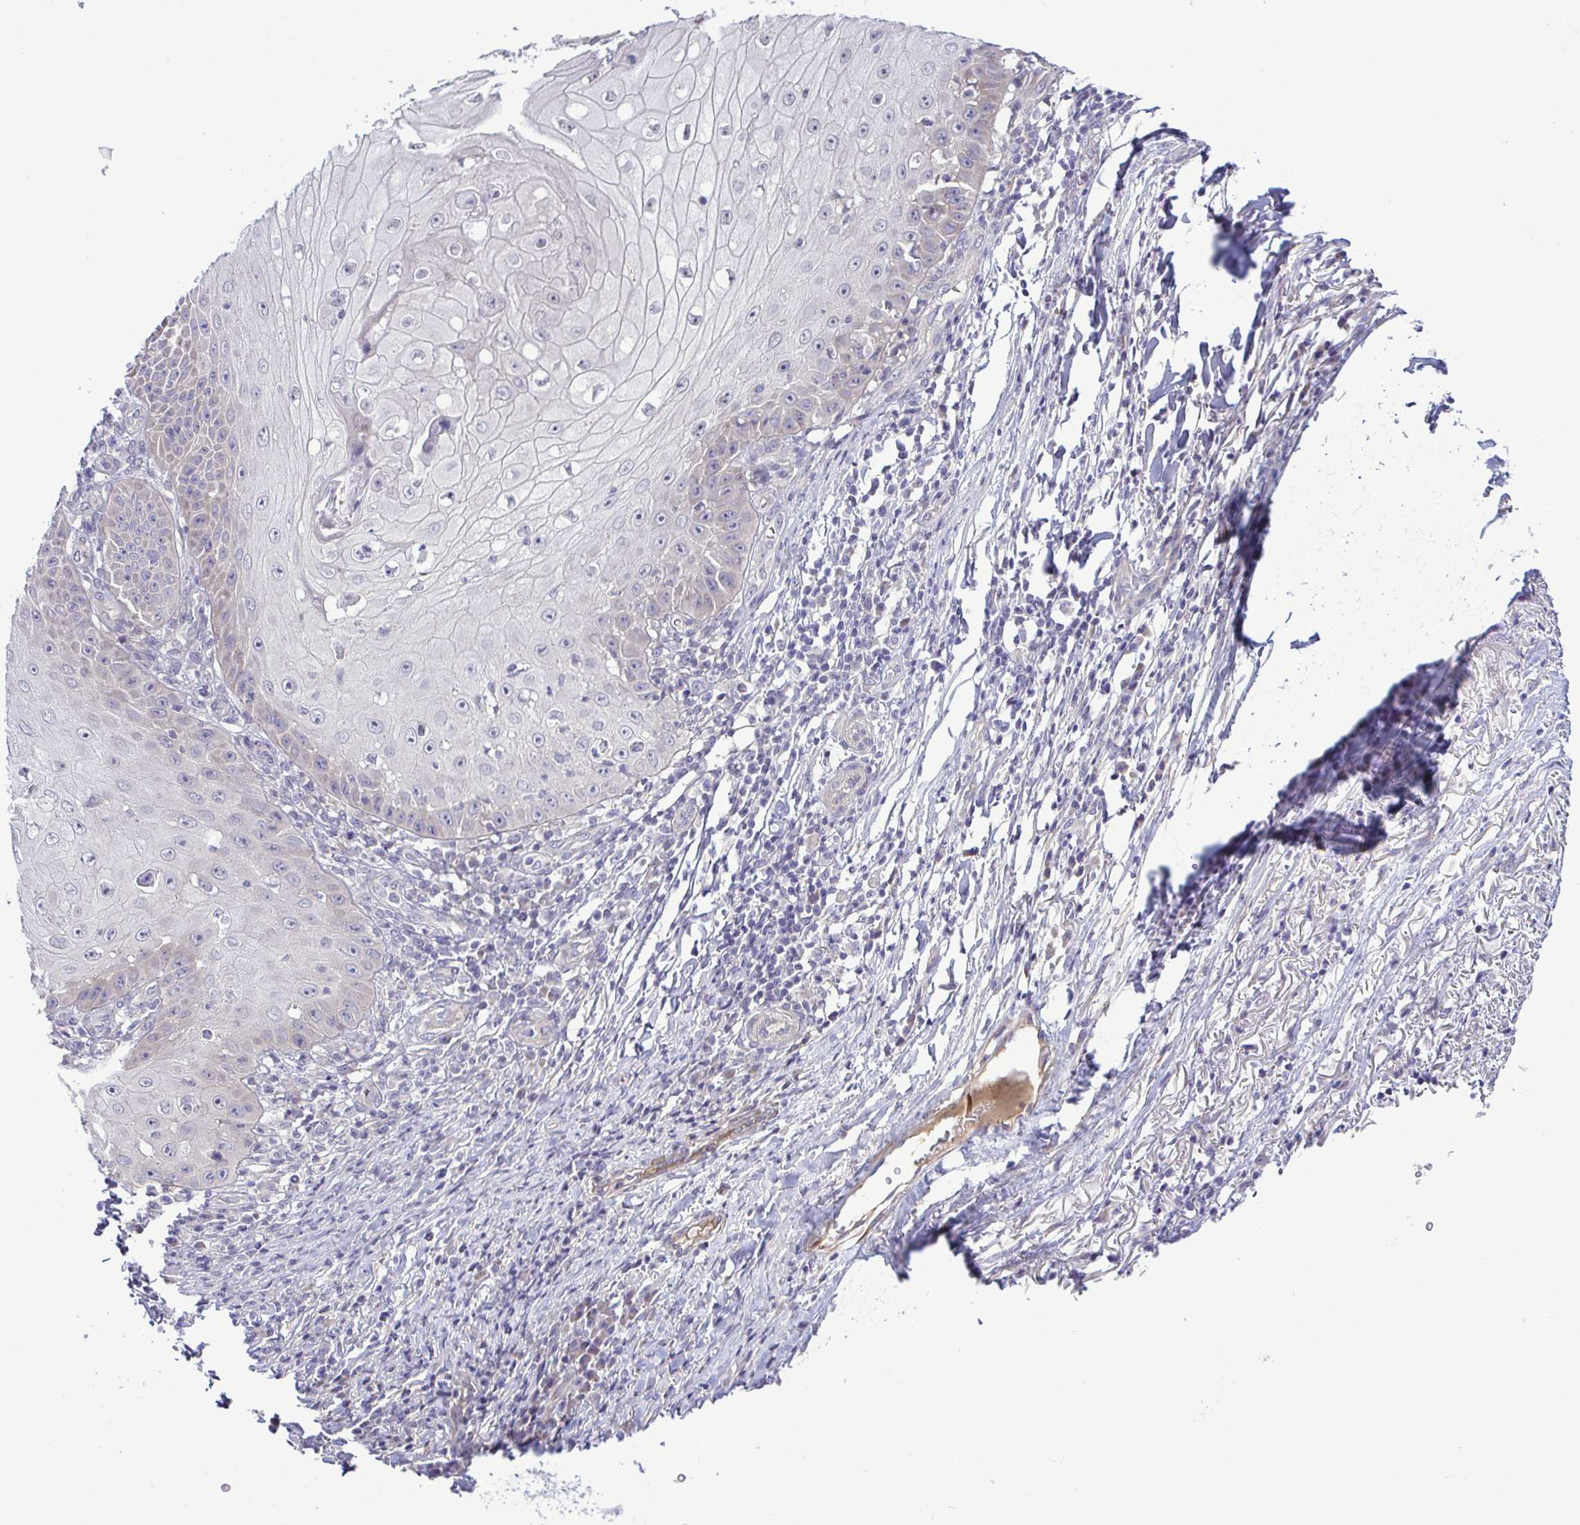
{"staining": {"intensity": "negative", "quantity": "none", "location": "none"}, "tissue": "skin cancer", "cell_type": "Tumor cells", "image_type": "cancer", "snomed": [{"axis": "morphology", "description": "Squamous cell carcinoma, NOS"}, {"axis": "topography", "description": "Skin"}], "caption": "Histopathology image shows no protein expression in tumor cells of squamous cell carcinoma (skin) tissue.", "gene": "SYNPO2L", "patient": {"sex": "male", "age": 70}}